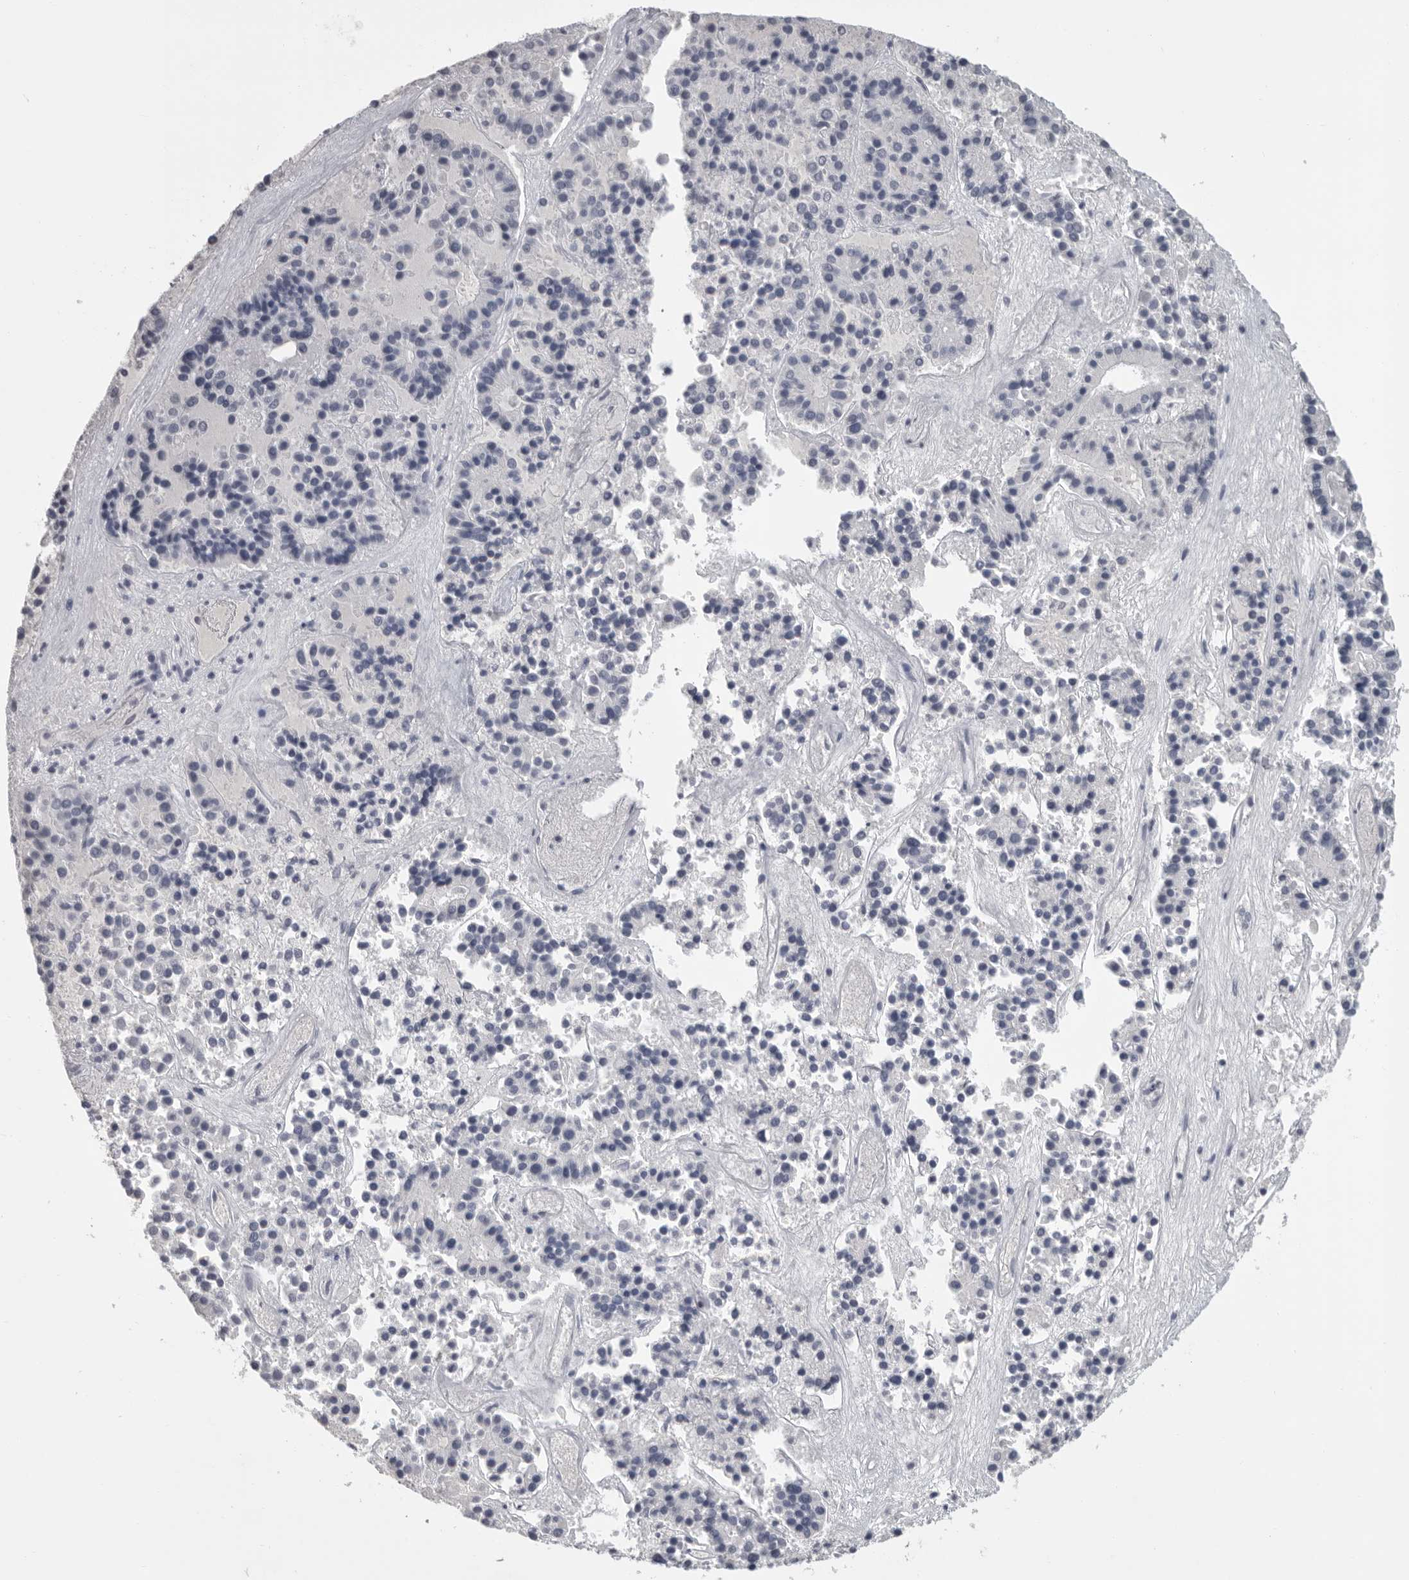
{"staining": {"intensity": "negative", "quantity": "none", "location": "none"}, "tissue": "pancreatic cancer", "cell_type": "Tumor cells", "image_type": "cancer", "snomed": [{"axis": "morphology", "description": "Adenocarcinoma, NOS"}, {"axis": "topography", "description": "Pancreas"}], "caption": "High power microscopy micrograph of an immunohistochemistry image of pancreatic cancer (adenocarcinoma), revealing no significant staining in tumor cells. The staining was performed using DAB (3,3'-diaminobenzidine) to visualize the protein expression in brown, while the nuclei were stained in blue with hematoxylin (Magnification: 20x).", "gene": "GNLY", "patient": {"sex": "male", "age": 50}}